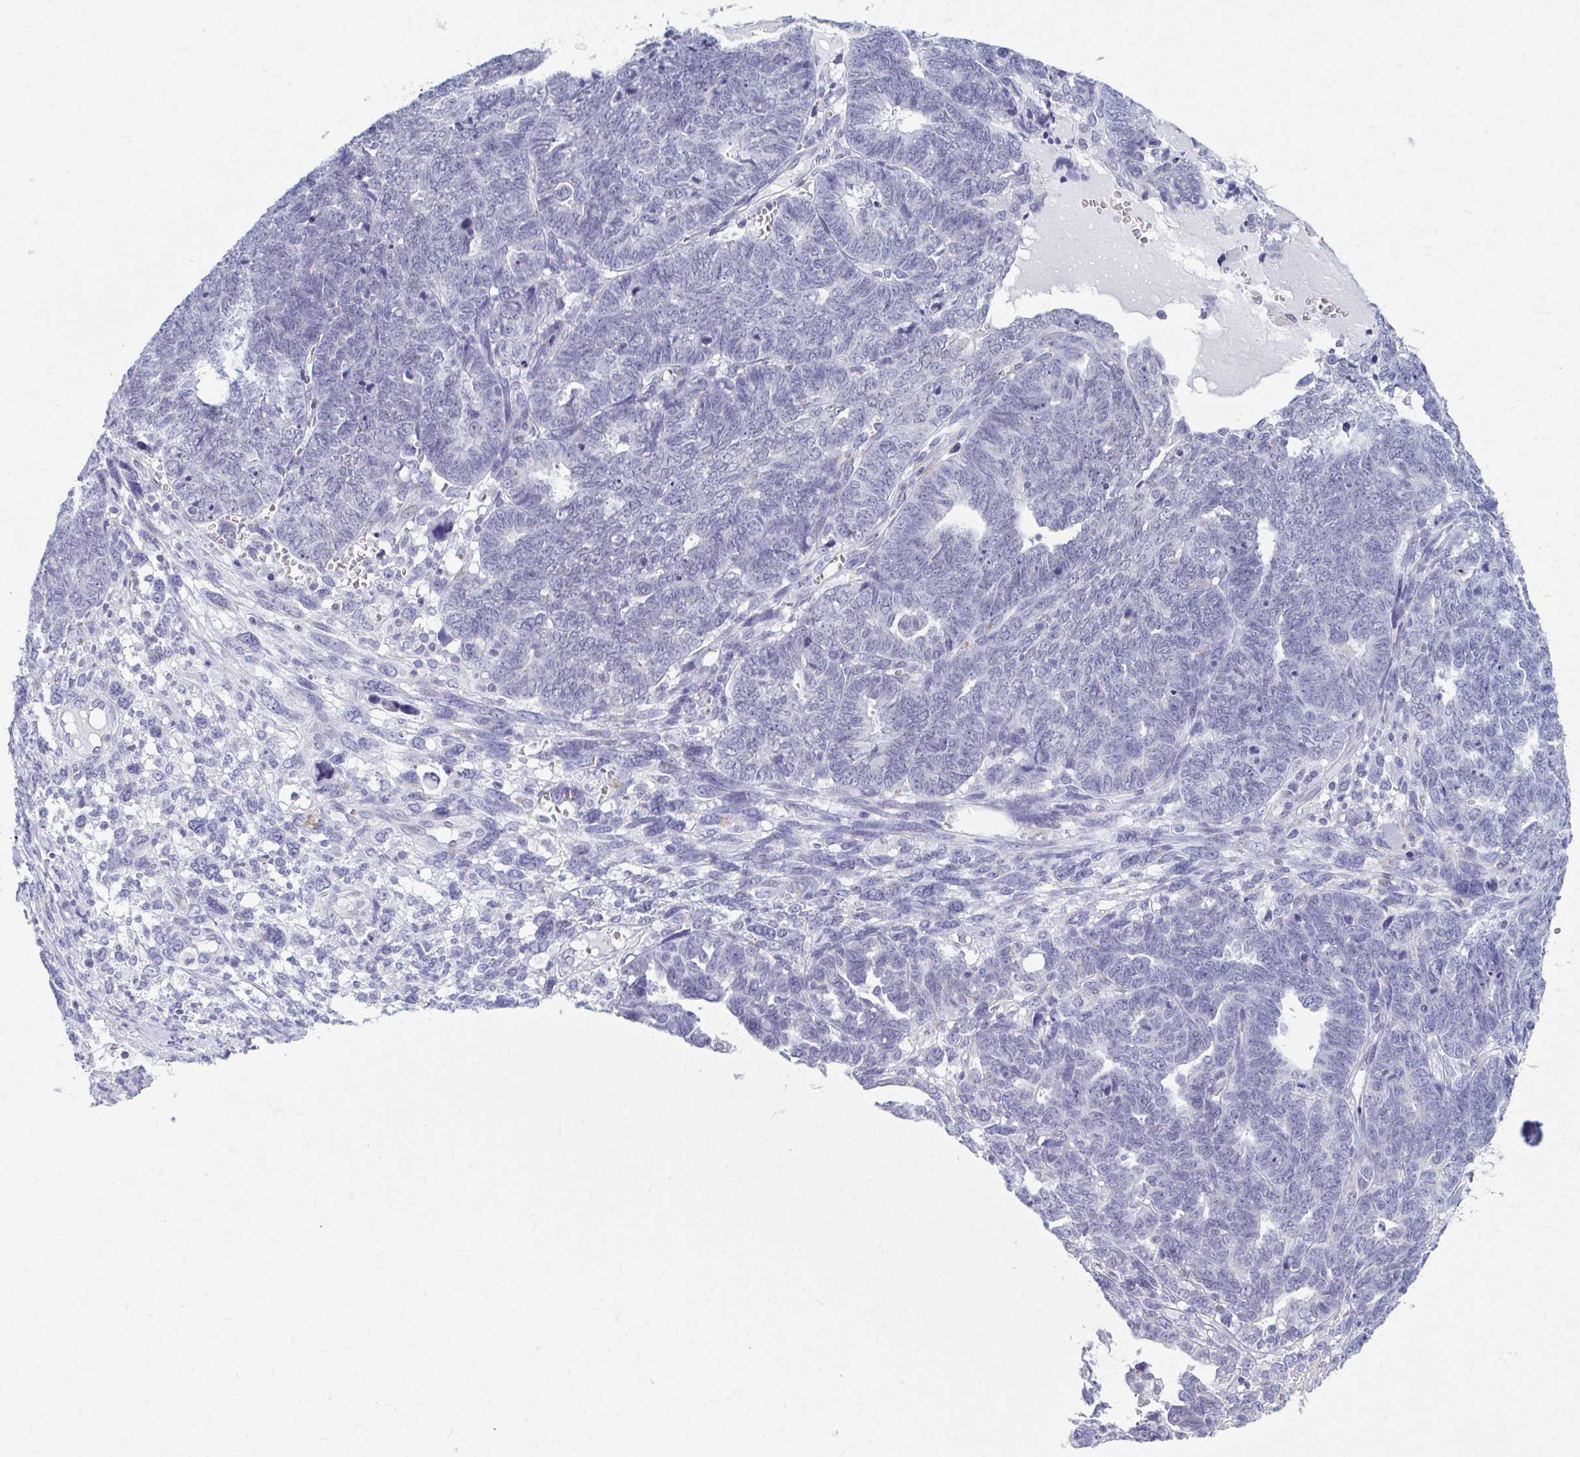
{"staining": {"intensity": "negative", "quantity": "none", "location": "none"}, "tissue": "ovarian cancer", "cell_type": "Tumor cells", "image_type": "cancer", "snomed": [{"axis": "morphology", "description": "Cystadenocarcinoma, serous, NOS"}, {"axis": "topography", "description": "Ovary"}], "caption": "Immunohistochemistry of human ovarian cancer (serous cystadenocarcinoma) exhibits no expression in tumor cells.", "gene": "SCLY", "patient": {"sex": "female", "age": 79}}